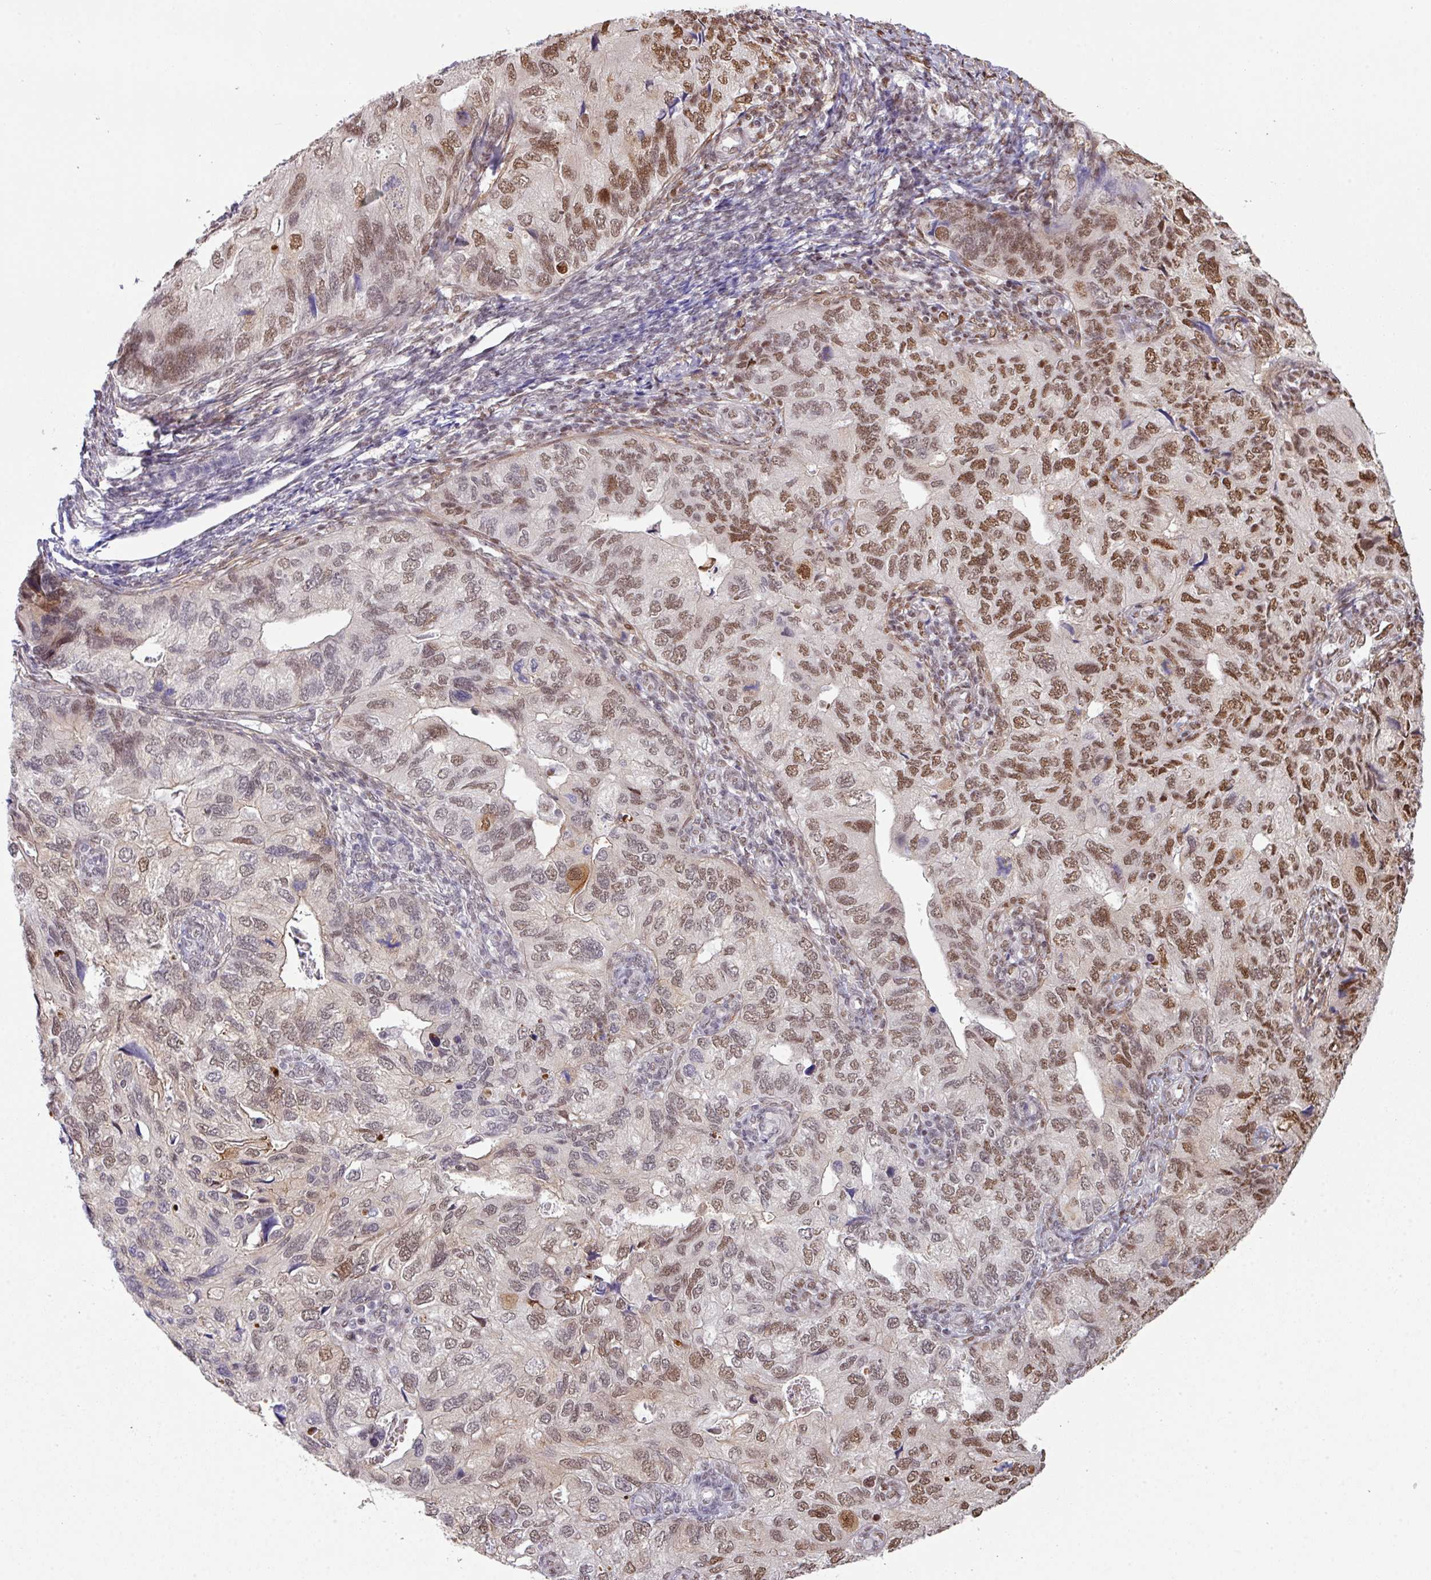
{"staining": {"intensity": "strong", "quantity": ">75%", "location": "nuclear"}, "tissue": "endometrial cancer", "cell_type": "Tumor cells", "image_type": "cancer", "snomed": [{"axis": "morphology", "description": "Carcinoma, NOS"}, {"axis": "topography", "description": "Uterus"}], "caption": "This image demonstrates immunohistochemistry staining of human endometrial carcinoma, with high strong nuclear positivity in approximately >75% of tumor cells.", "gene": "ANKRD13B", "patient": {"sex": "female", "age": 76}}